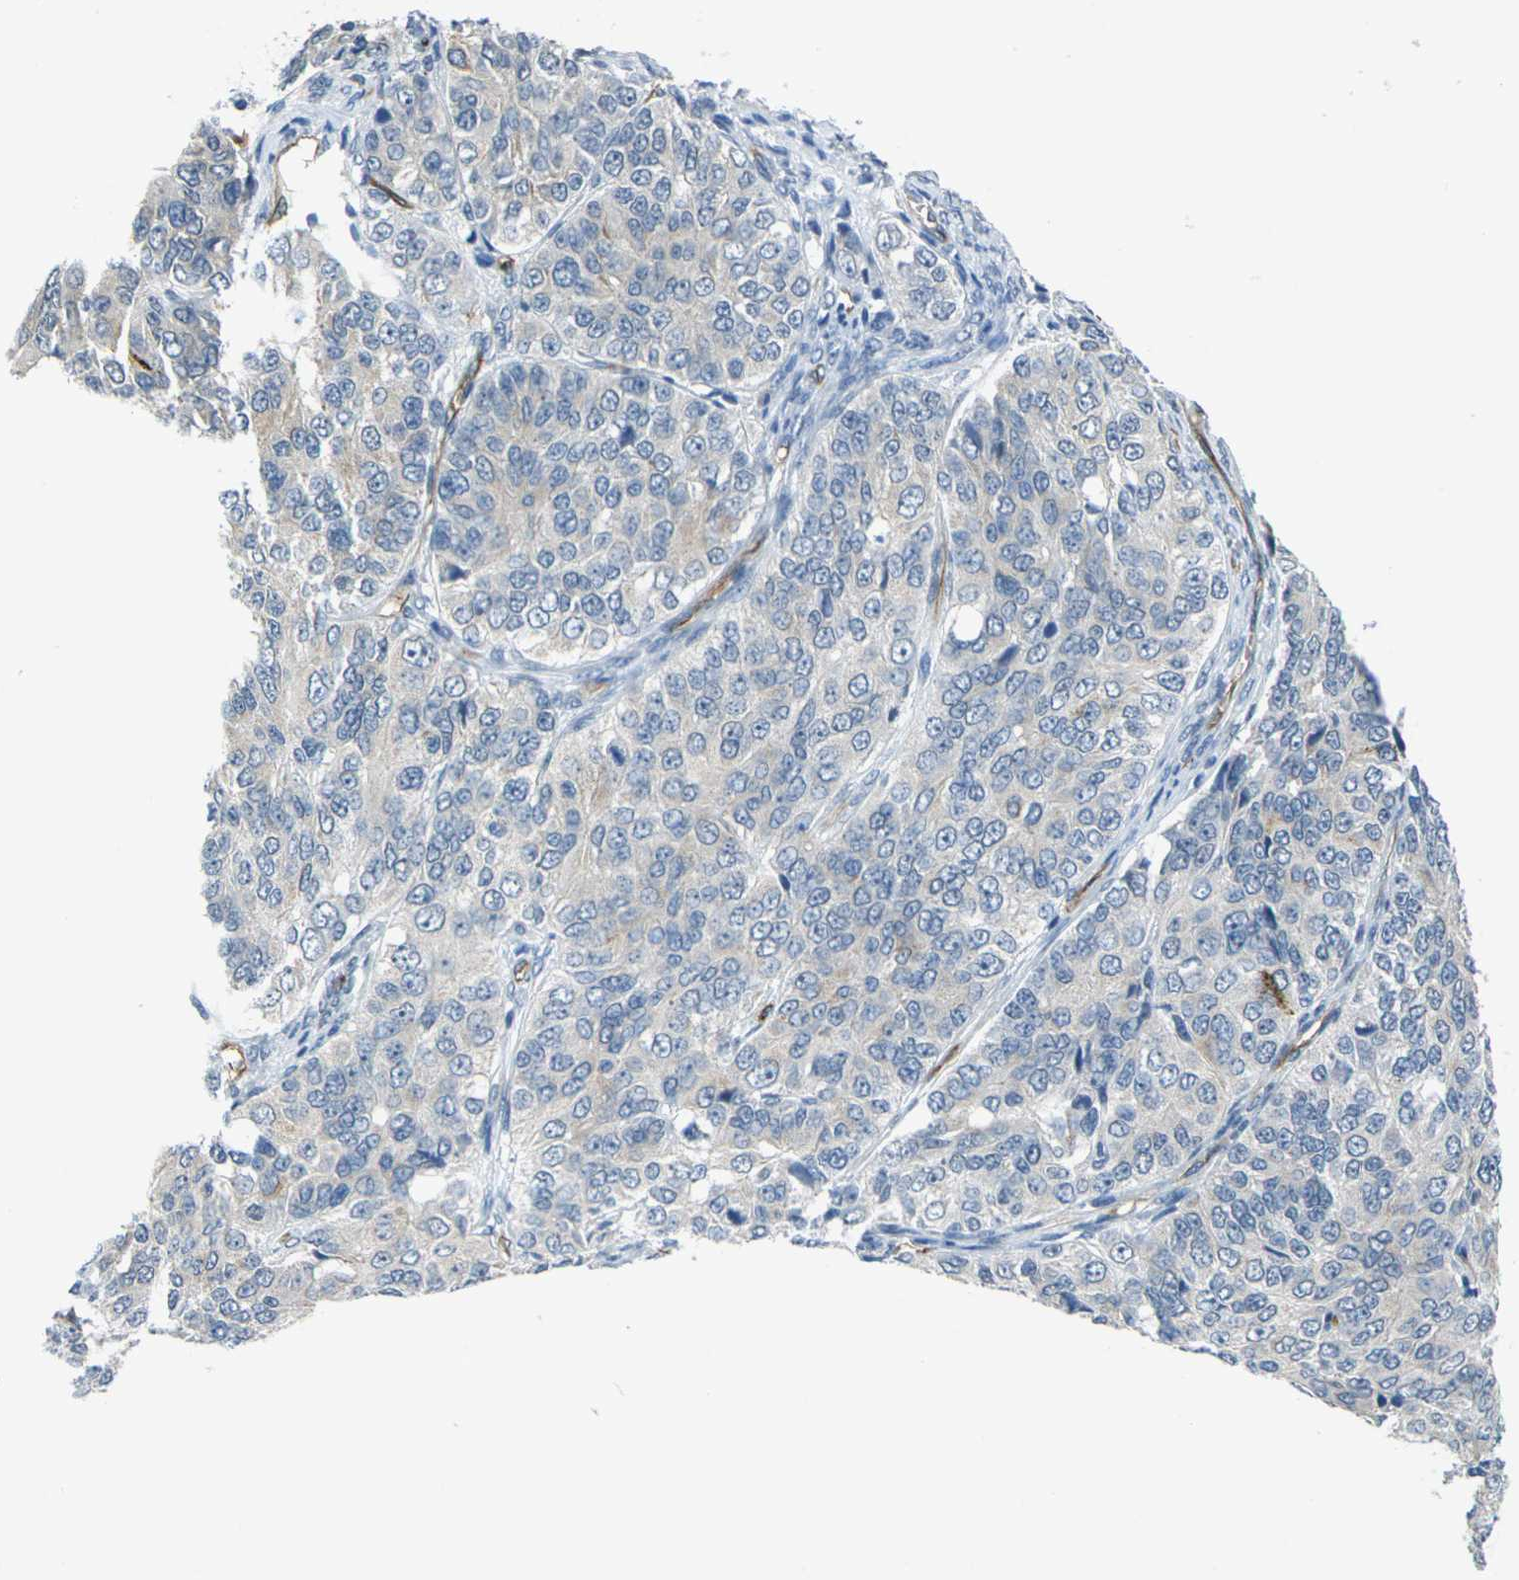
{"staining": {"intensity": "negative", "quantity": "none", "location": "none"}, "tissue": "ovarian cancer", "cell_type": "Tumor cells", "image_type": "cancer", "snomed": [{"axis": "morphology", "description": "Carcinoma, endometroid"}, {"axis": "topography", "description": "Ovary"}], "caption": "Immunohistochemical staining of human ovarian endometroid carcinoma displays no significant staining in tumor cells.", "gene": "HSPA12B", "patient": {"sex": "female", "age": 51}}